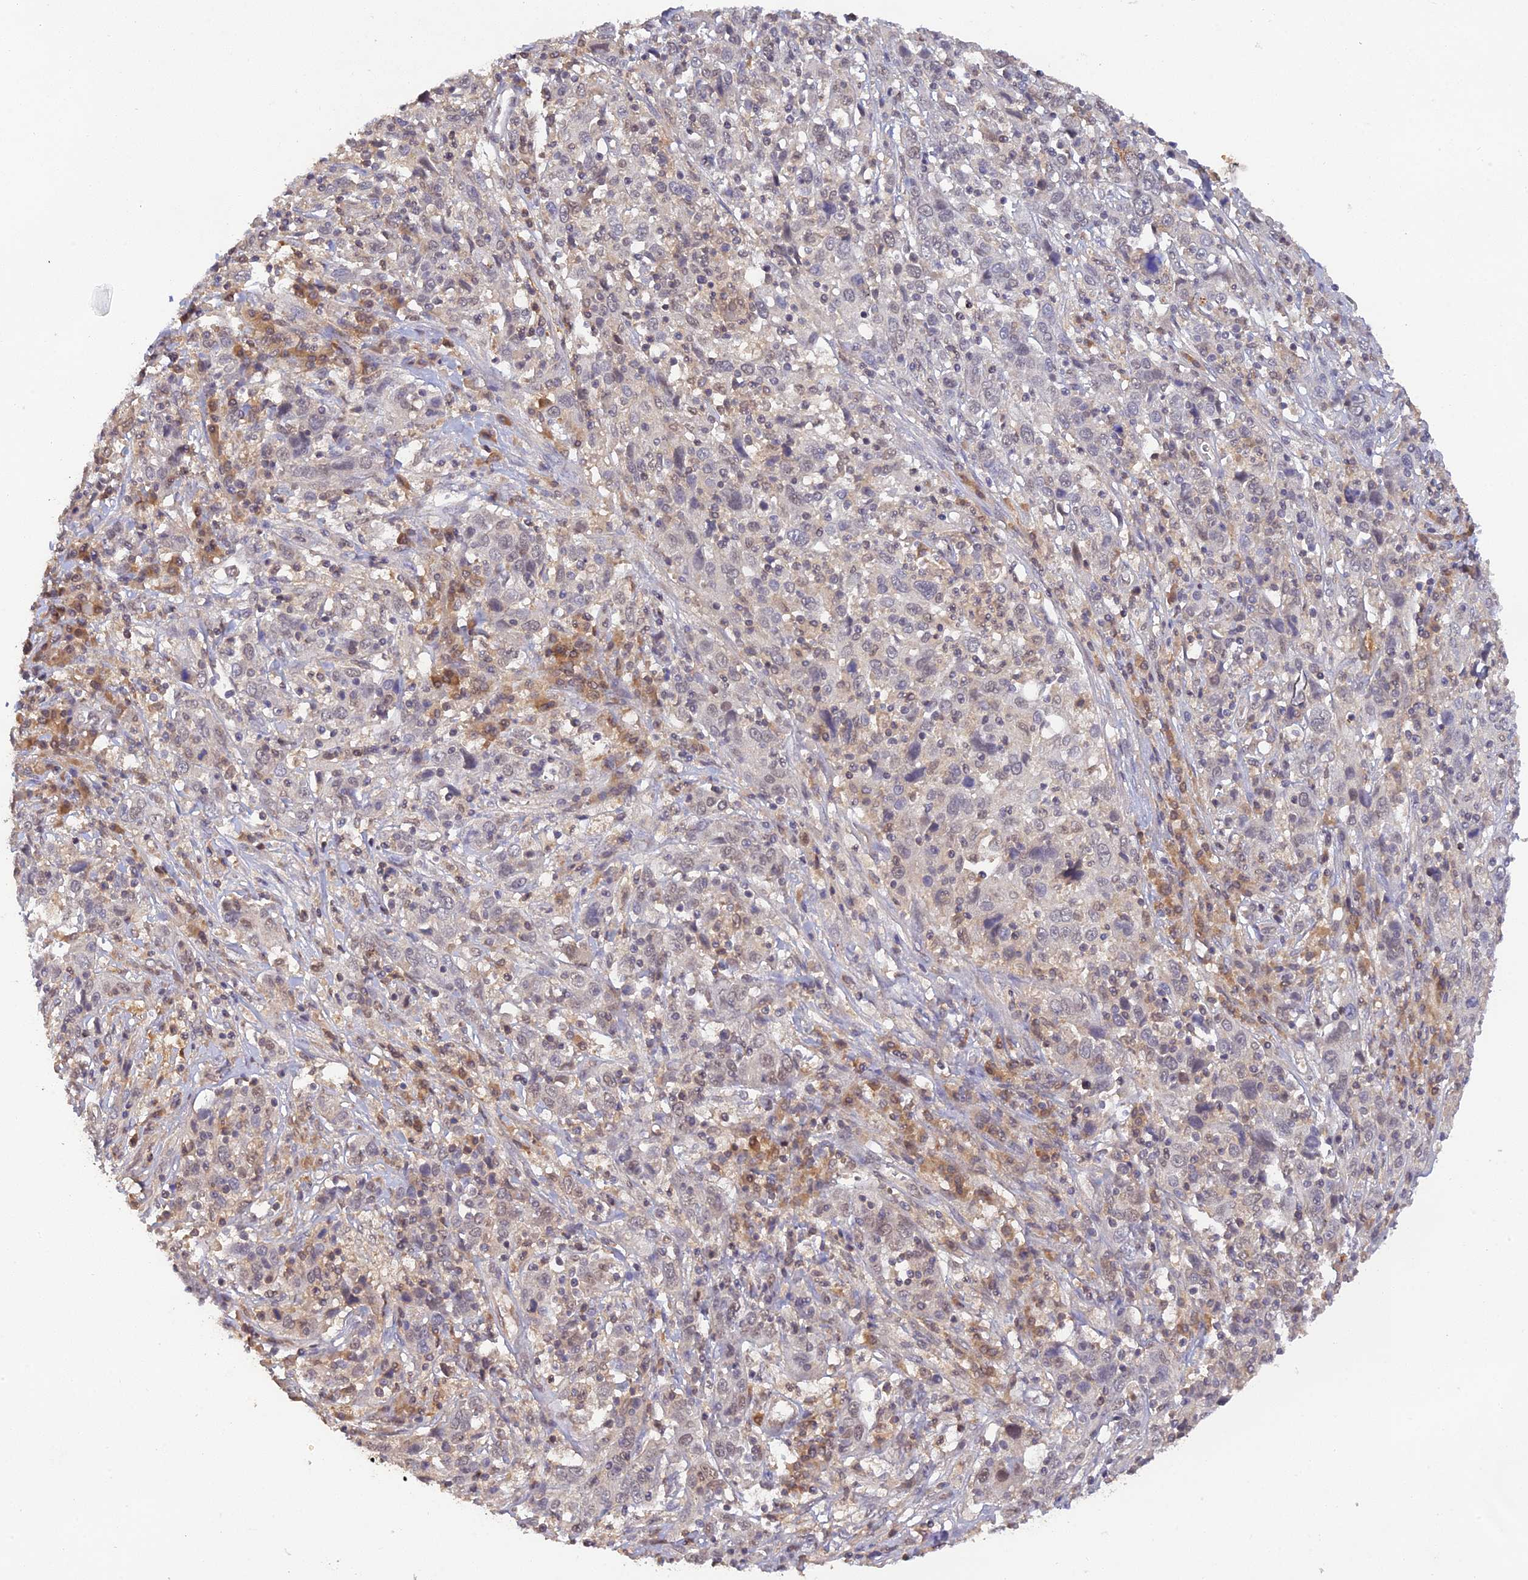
{"staining": {"intensity": "negative", "quantity": "none", "location": "none"}, "tissue": "cervical cancer", "cell_type": "Tumor cells", "image_type": "cancer", "snomed": [{"axis": "morphology", "description": "Squamous cell carcinoma, NOS"}, {"axis": "topography", "description": "Cervix"}], "caption": "Tumor cells are negative for protein expression in human cervical squamous cell carcinoma.", "gene": "ZNF436", "patient": {"sex": "female", "age": 46}}